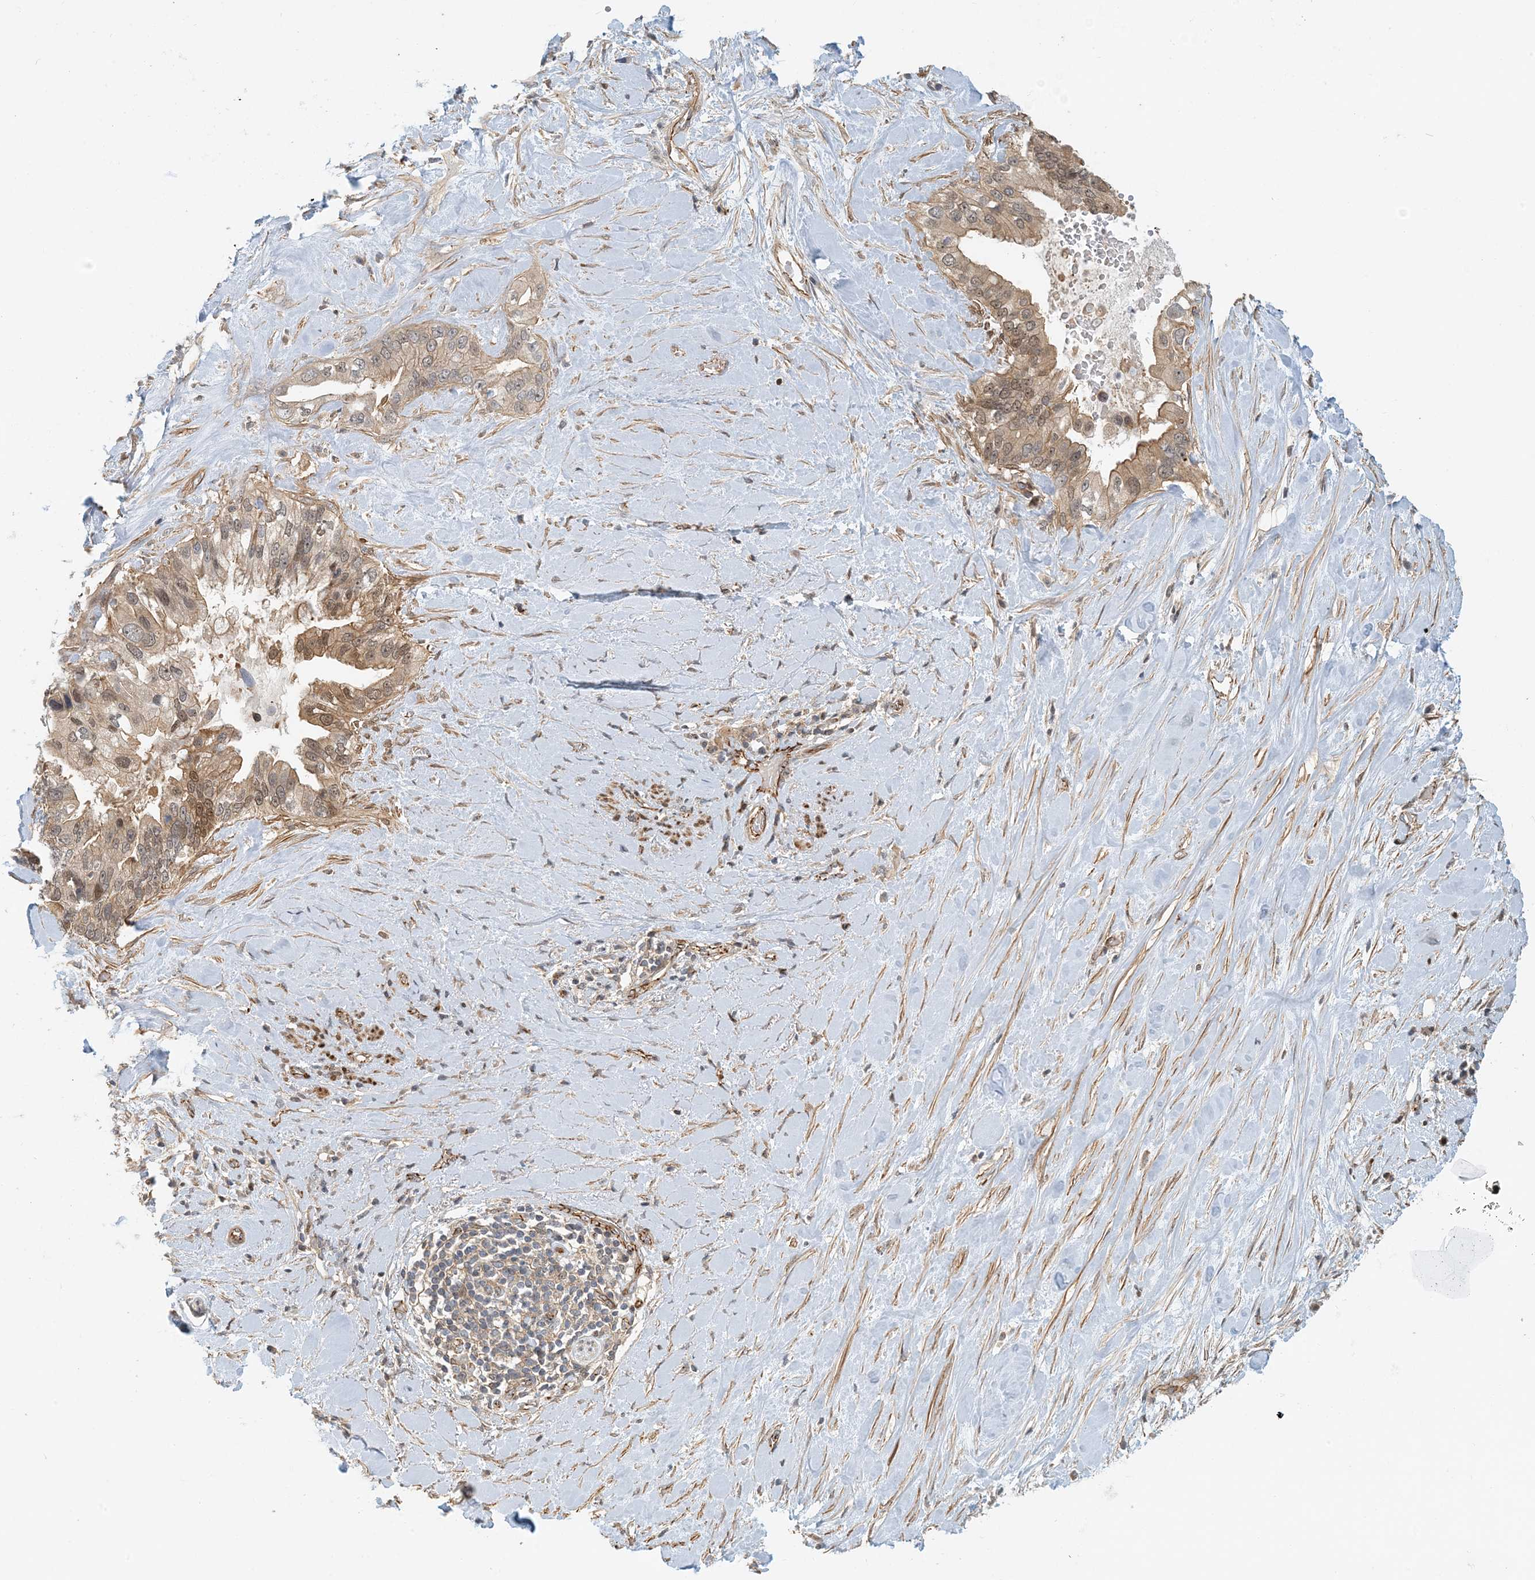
{"staining": {"intensity": "moderate", "quantity": "<25%", "location": "cytoplasmic/membranous,nuclear"}, "tissue": "pancreatic cancer", "cell_type": "Tumor cells", "image_type": "cancer", "snomed": [{"axis": "morphology", "description": "Inflammation, NOS"}, {"axis": "morphology", "description": "Adenocarcinoma, NOS"}, {"axis": "topography", "description": "Pancreas"}], "caption": "Protein staining demonstrates moderate cytoplasmic/membranous and nuclear positivity in about <25% of tumor cells in pancreatic adenocarcinoma. (DAB IHC, brown staining for protein, blue staining for nuclei).", "gene": "MAPKBP1", "patient": {"sex": "female", "age": 56}}